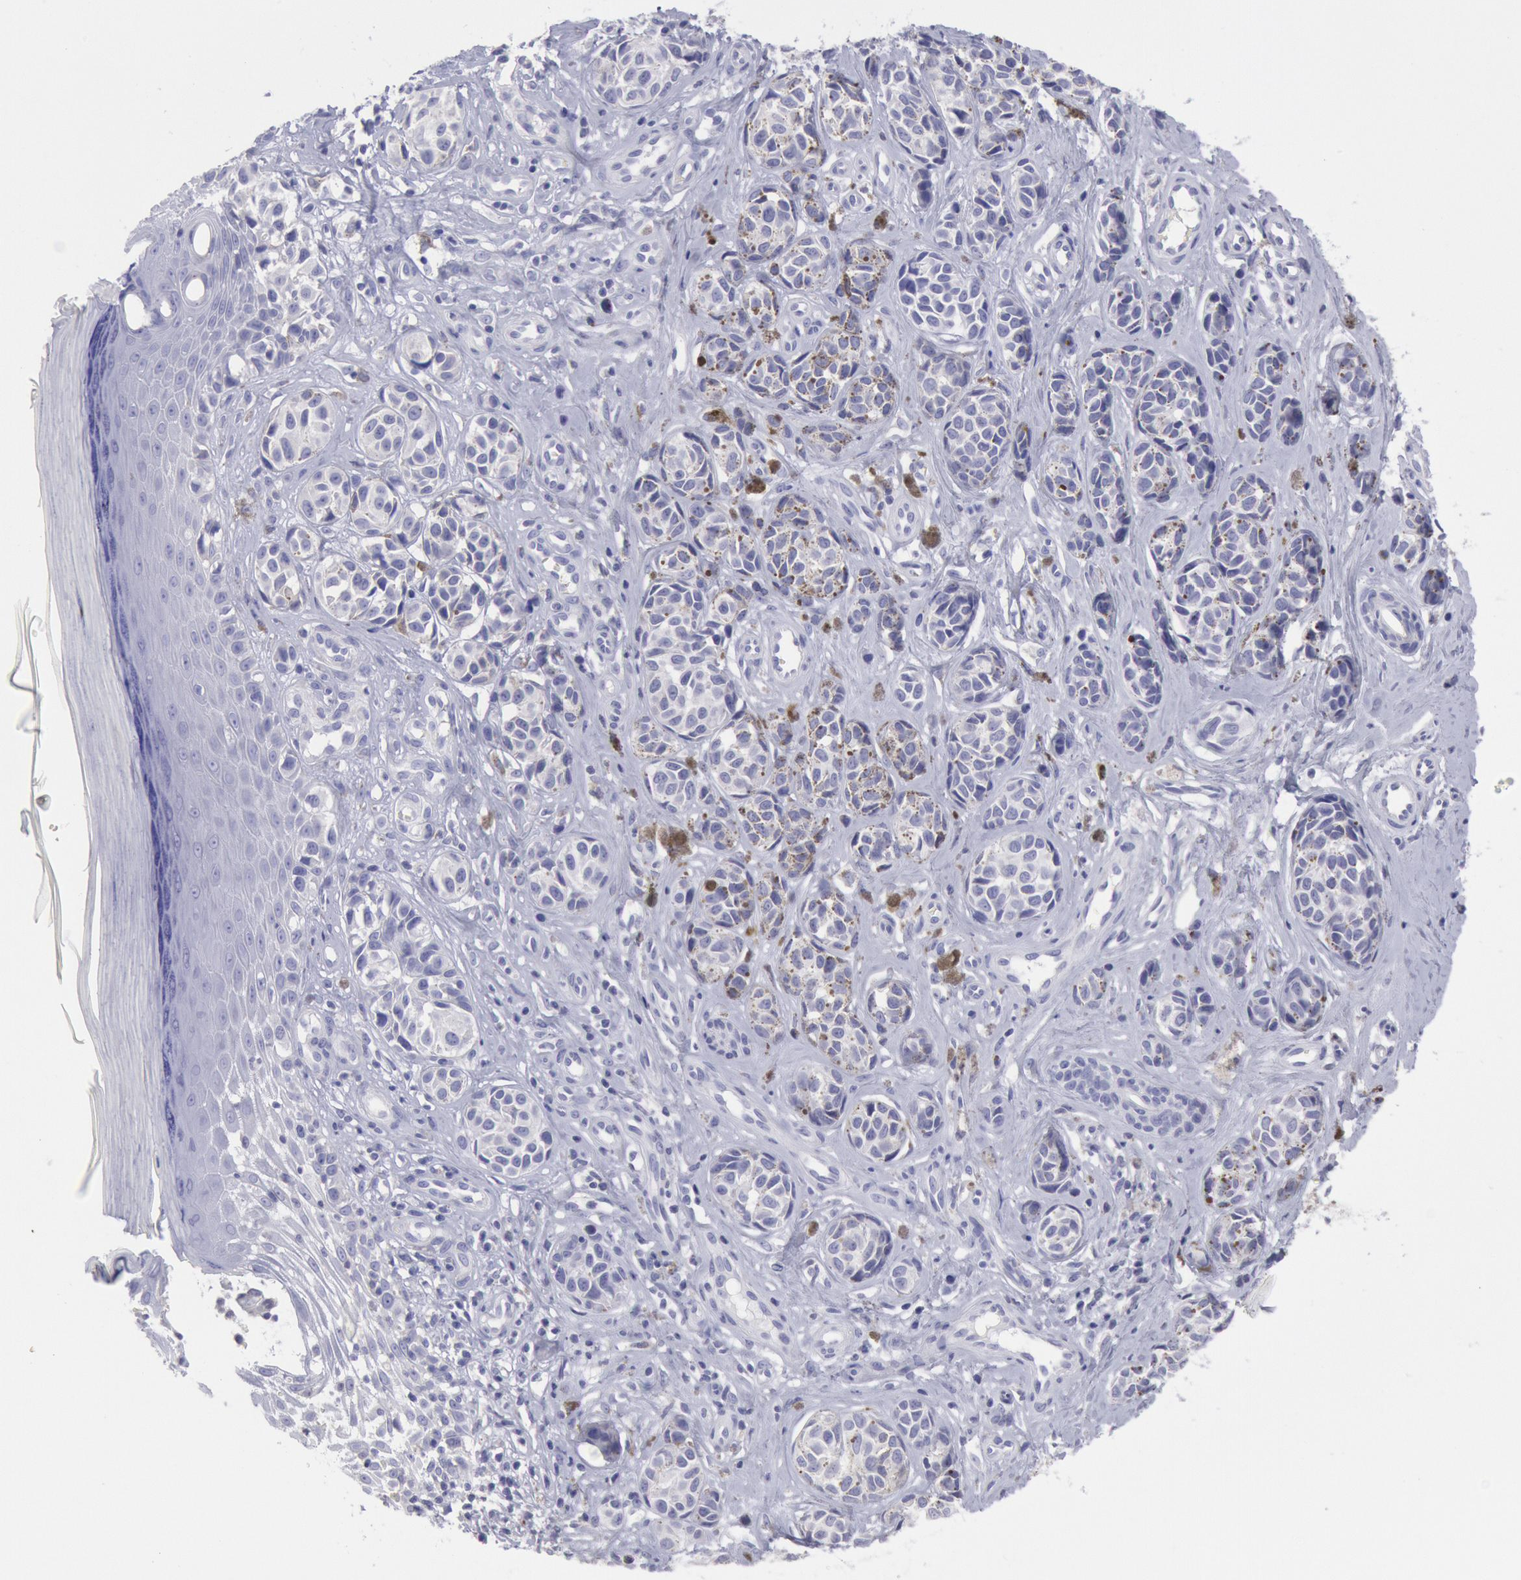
{"staining": {"intensity": "negative", "quantity": "none", "location": "none"}, "tissue": "melanoma", "cell_type": "Tumor cells", "image_type": "cancer", "snomed": [{"axis": "morphology", "description": "Malignant melanoma, NOS"}, {"axis": "topography", "description": "Skin"}], "caption": "Tumor cells show no significant expression in malignant melanoma.", "gene": "MYH7", "patient": {"sex": "male", "age": 79}}